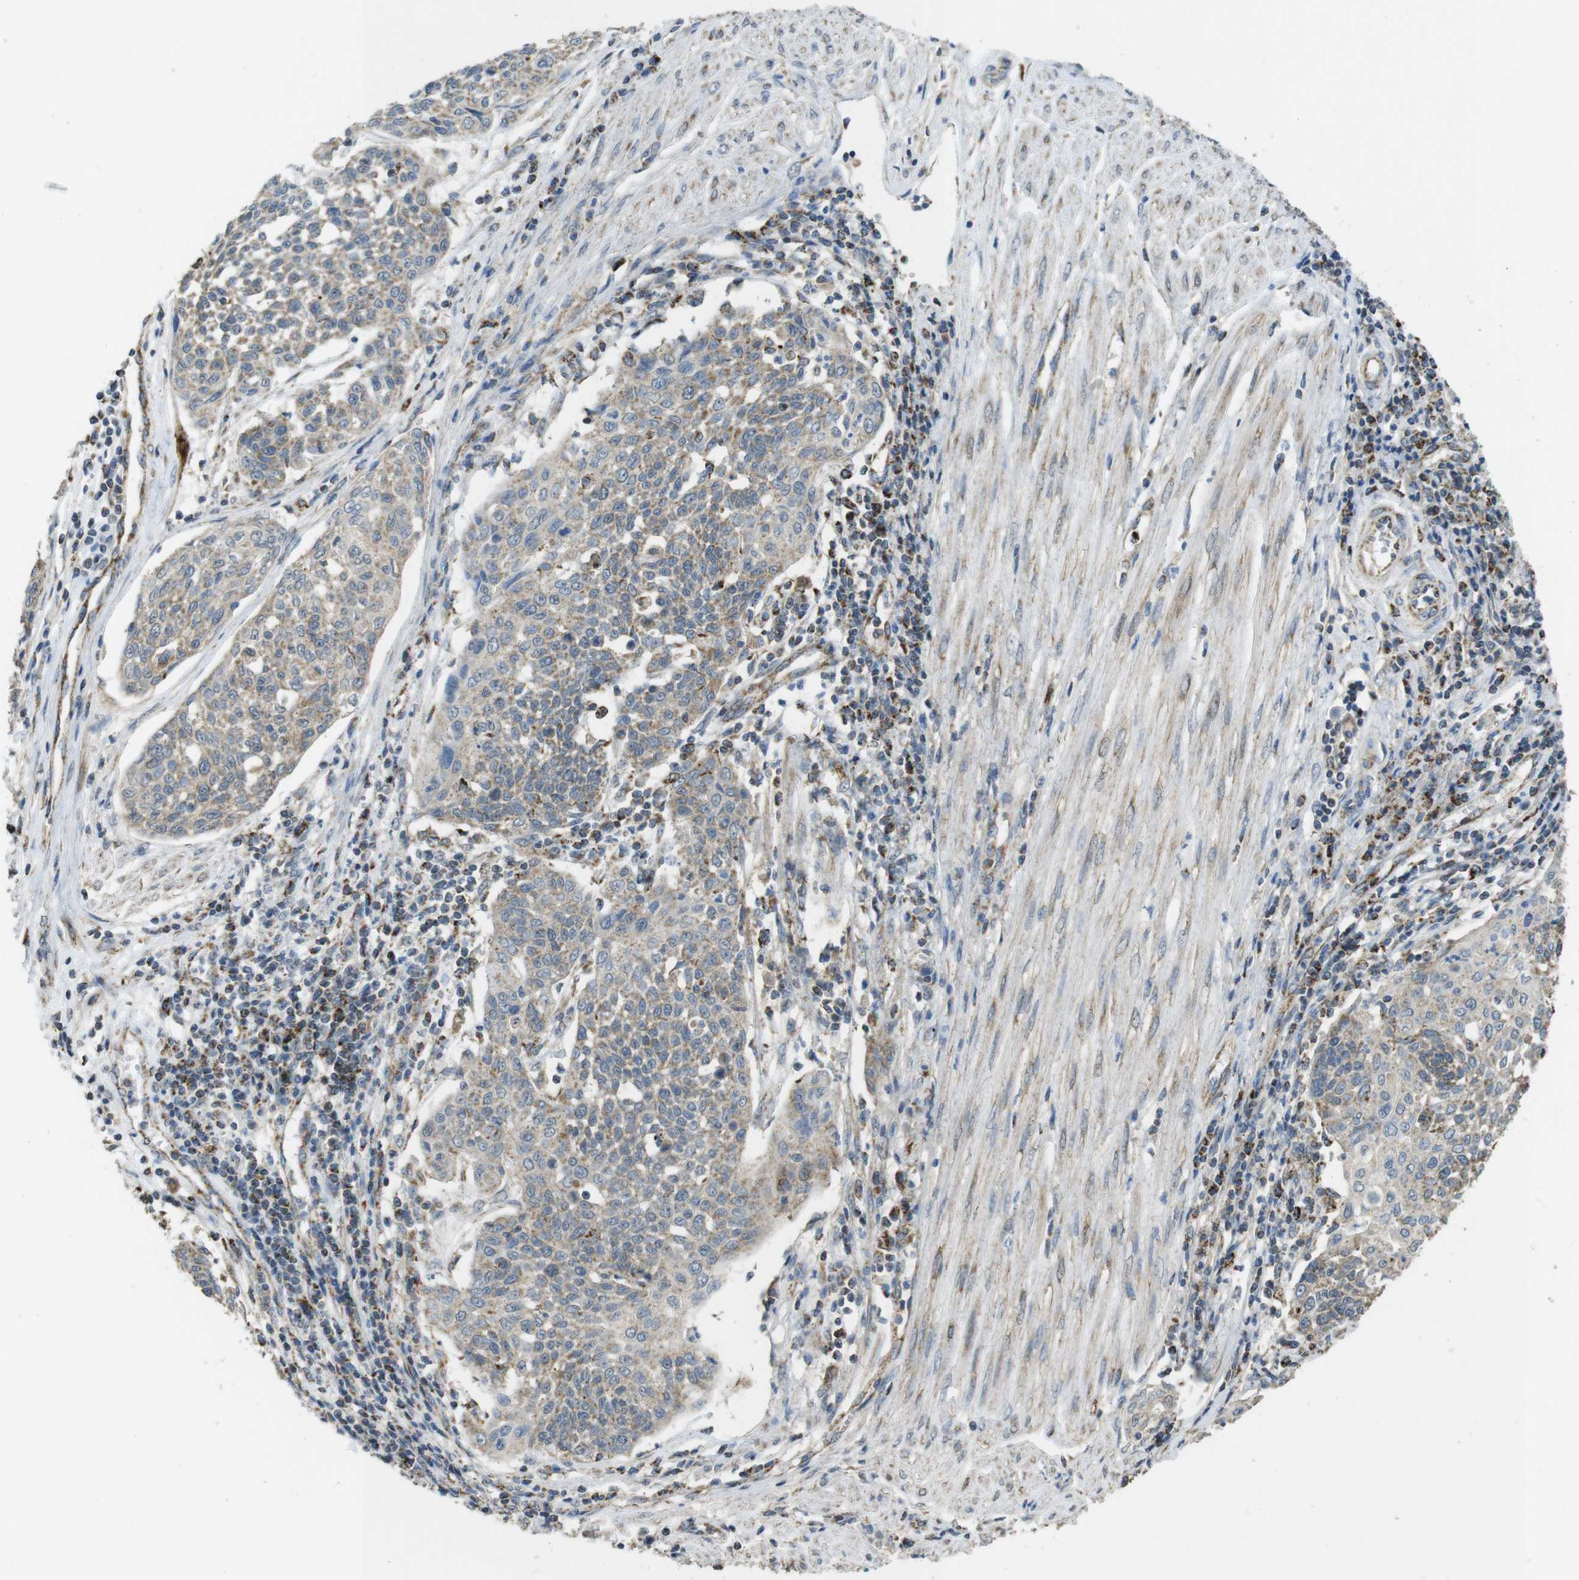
{"staining": {"intensity": "weak", "quantity": ">75%", "location": "cytoplasmic/membranous"}, "tissue": "cervical cancer", "cell_type": "Tumor cells", "image_type": "cancer", "snomed": [{"axis": "morphology", "description": "Squamous cell carcinoma, NOS"}, {"axis": "topography", "description": "Cervix"}], "caption": "Immunohistochemistry staining of cervical cancer (squamous cell carcinoma), which shows low levels of weak cytoplasmic/membranous positivity in about >75% of tumor cells indicating weak cytoplasmic/membranous protein positivity. The staining was performed using DAB (brown) for protein detection and nuclei were counterstained in hematoxylin (blue).", "gene": "CALHM2", "patient": {"sex": "female", "age": 34}}